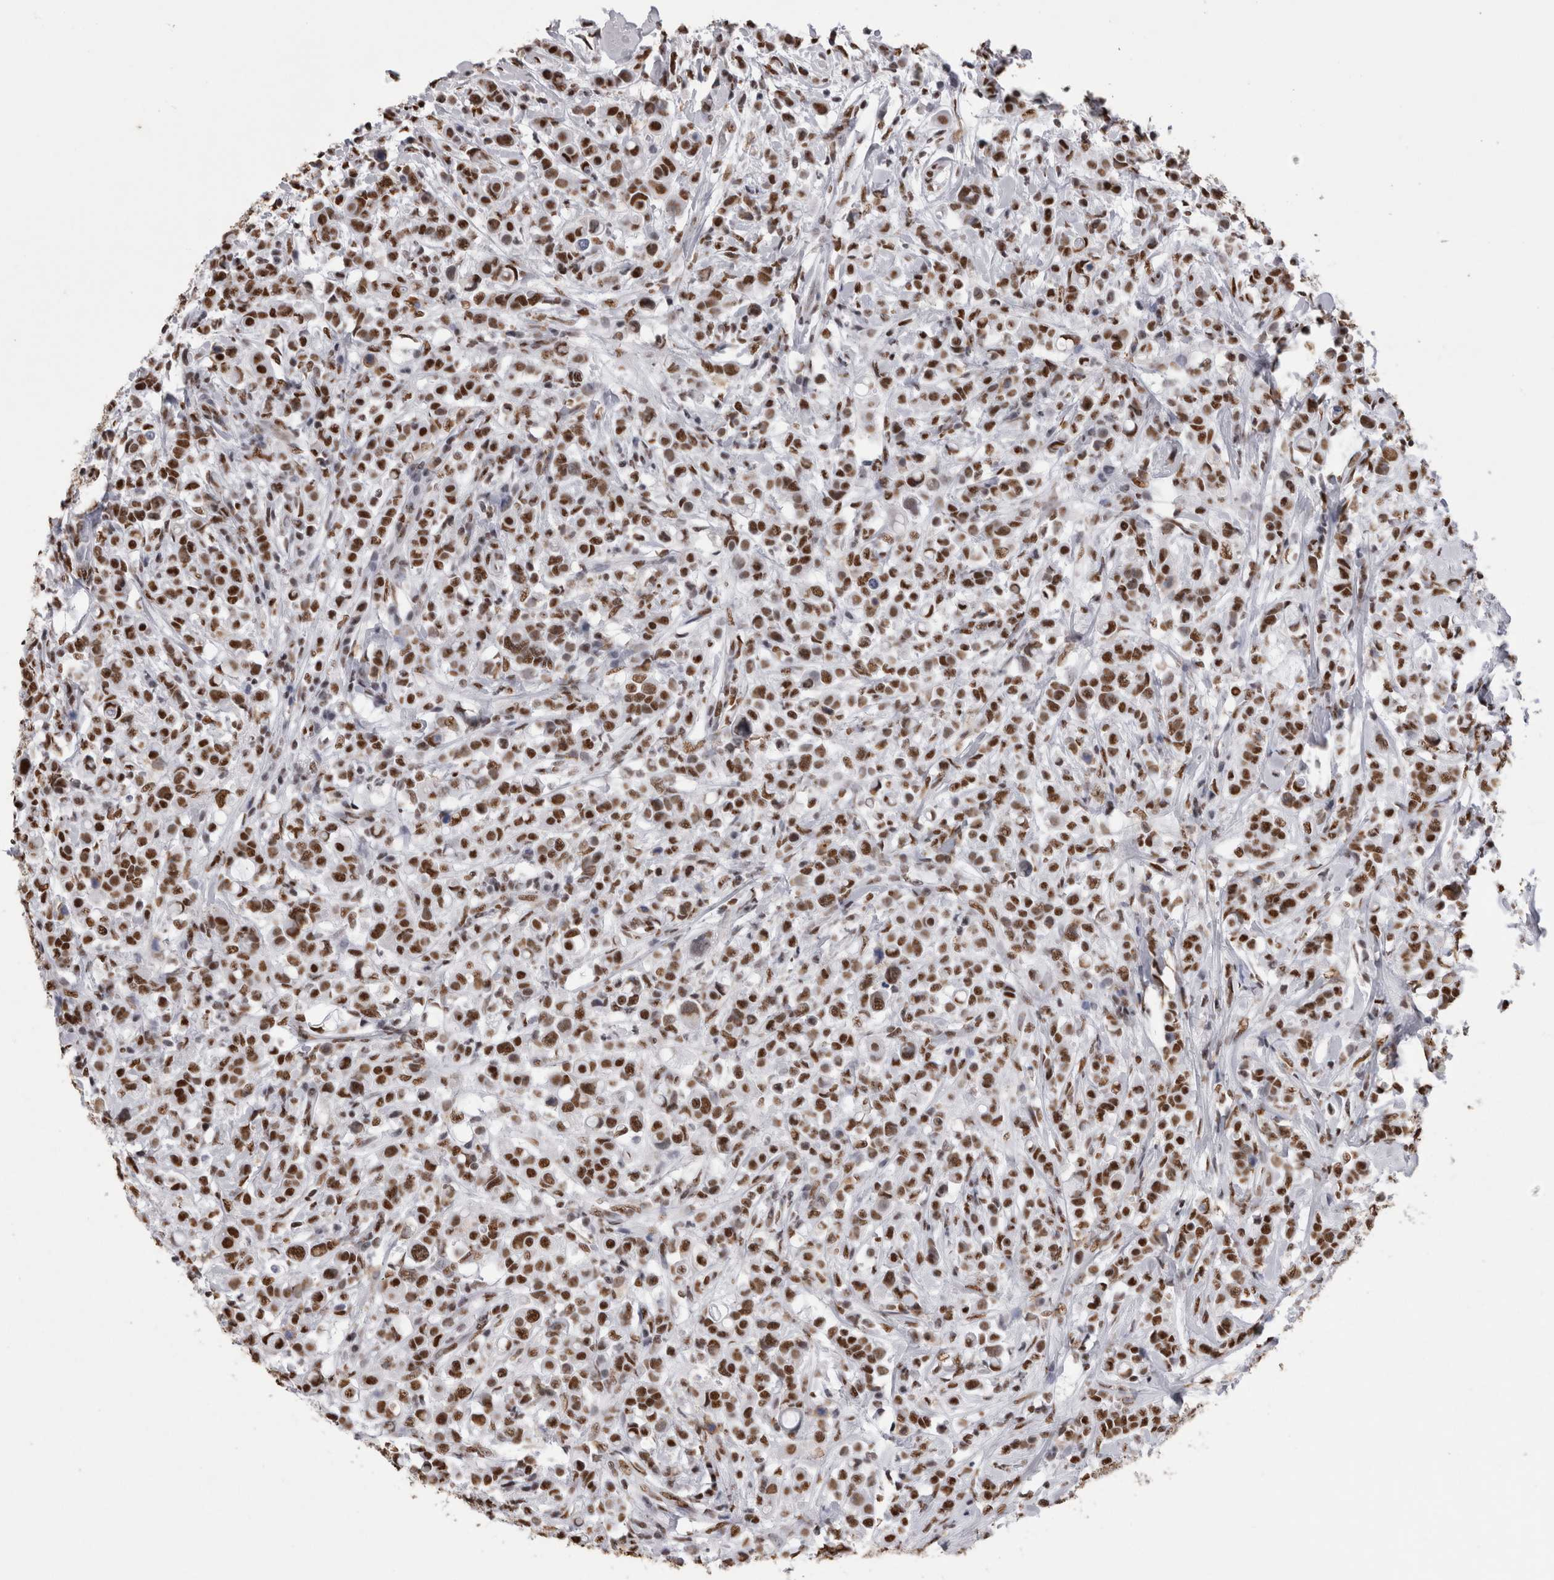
{"staining": {"intensity": "strong", "quantity": ">75%", "location": "nuclear"}, "tissue": "breast cancer", "cell_type": "Tumor cells", "image_type": "cancer", "snomed": [{"axis": "morphology", "description": "Duct carcinoma"}, {"axis": "topography", "description": "Breast"}], "caption": "Immunohistochemistry (IHC) of breast cancer displays high levels of strong nuclear positivity in approximately >75% of tumor cells.", "gene": "ALPK3", "patient": {"sex": "female", "age": 27}}